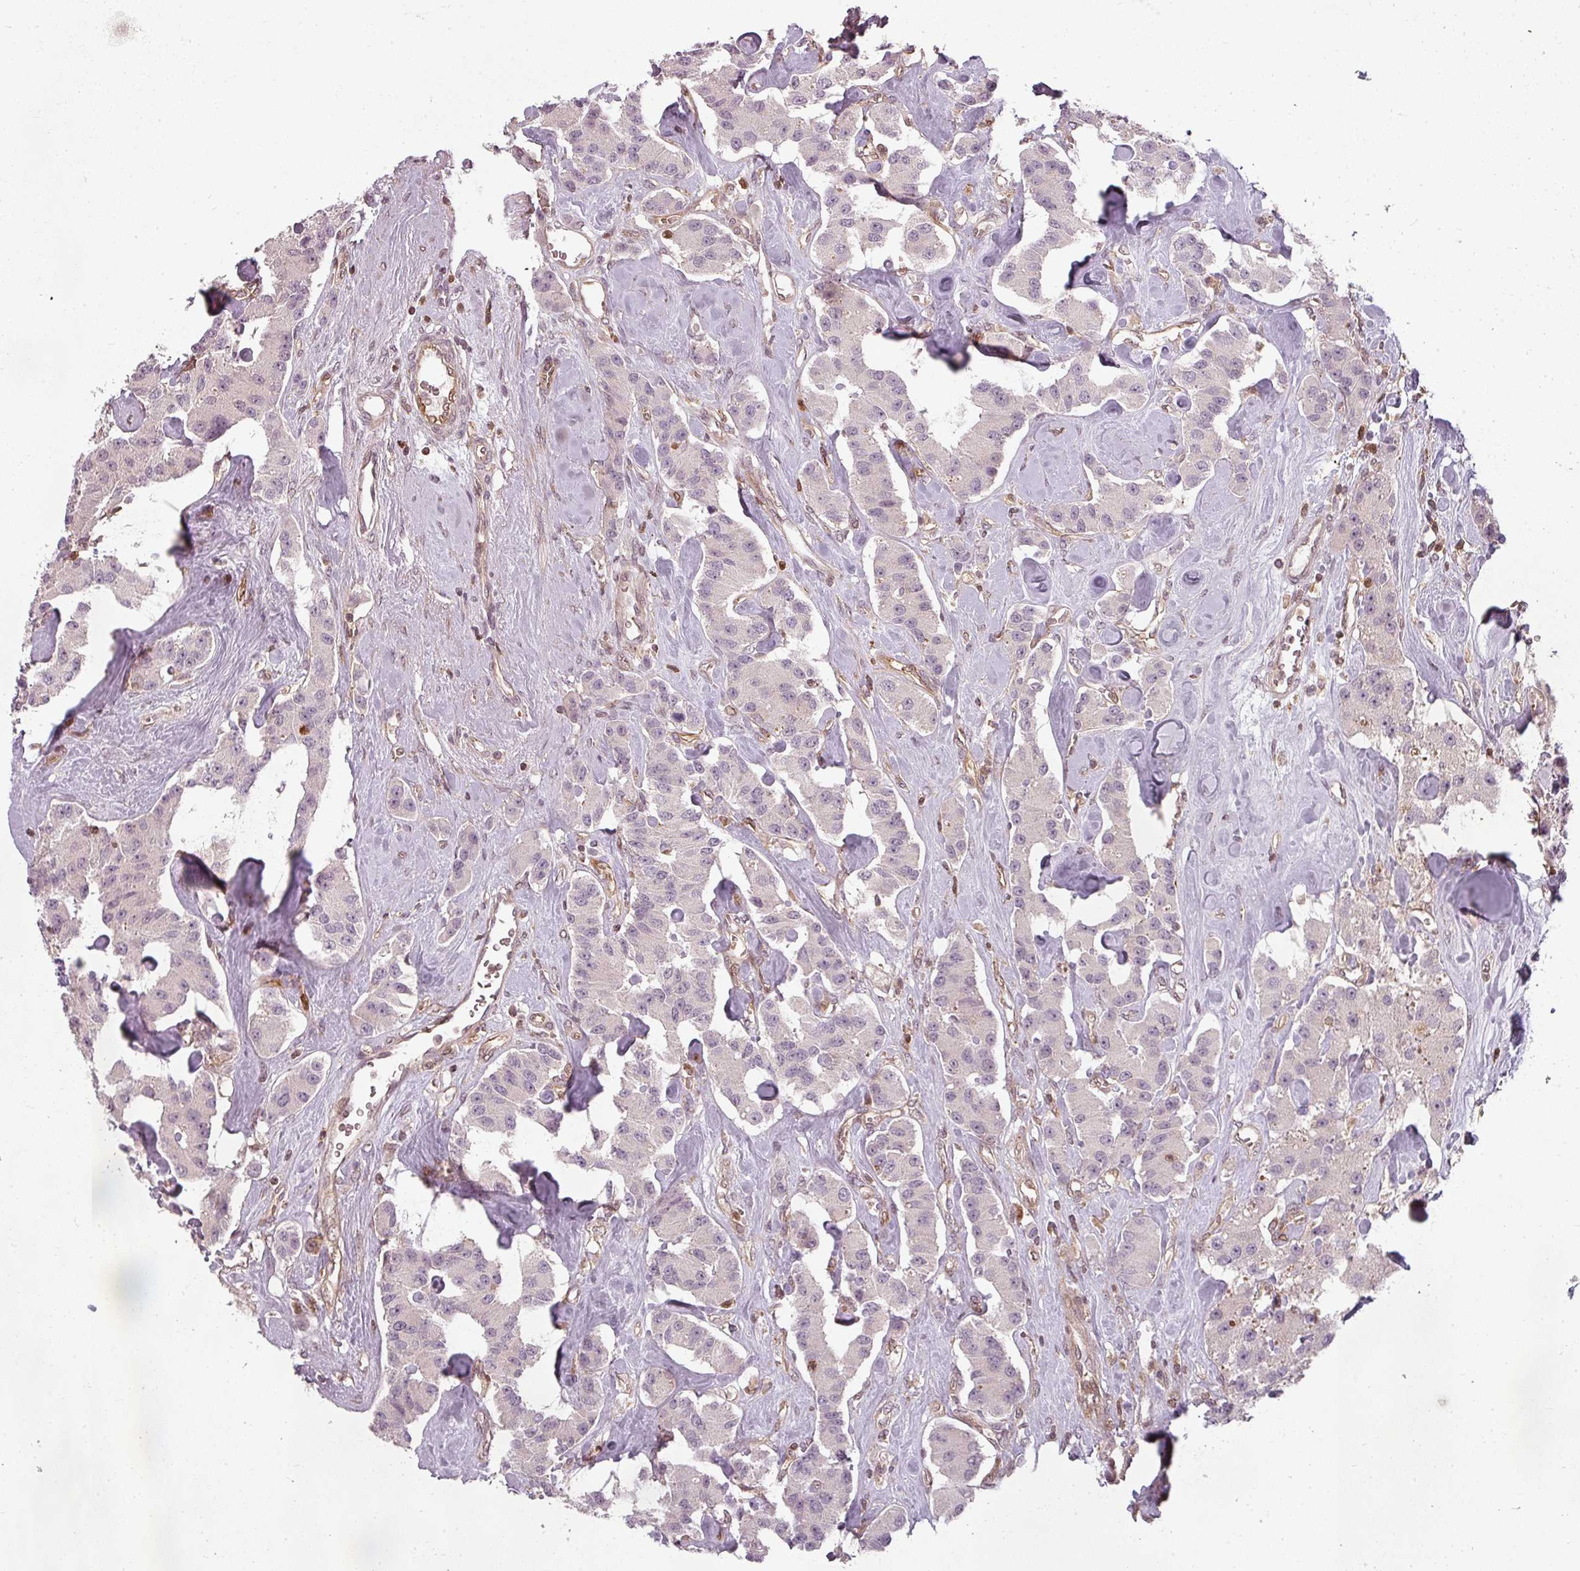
{"staining": {"intensity": "negative", "quantity": "none", "location": "none"}, "tissue": "carcinoid", "cell_type": "Tumor cells", "image_type": "cancer", "snomed": [{"axis": "morphology", "description": "Carcinoid, malignant, NOS"}, {"axis": "topography", "description": "Pancreas"}], "caption": "Immunohistochemistry histopathology image of human carcinoid stained for a protein (brown), which shows no staining in tumor cells. Brightfield microscopy of immunohistochemistry stained with DAB (3,3'-diaminobenzidine) (brown) and hematoxylin (blue), captured at high magnification.", "gene": "CLIC1", "patient": {"sex": "male", "age": 41}}